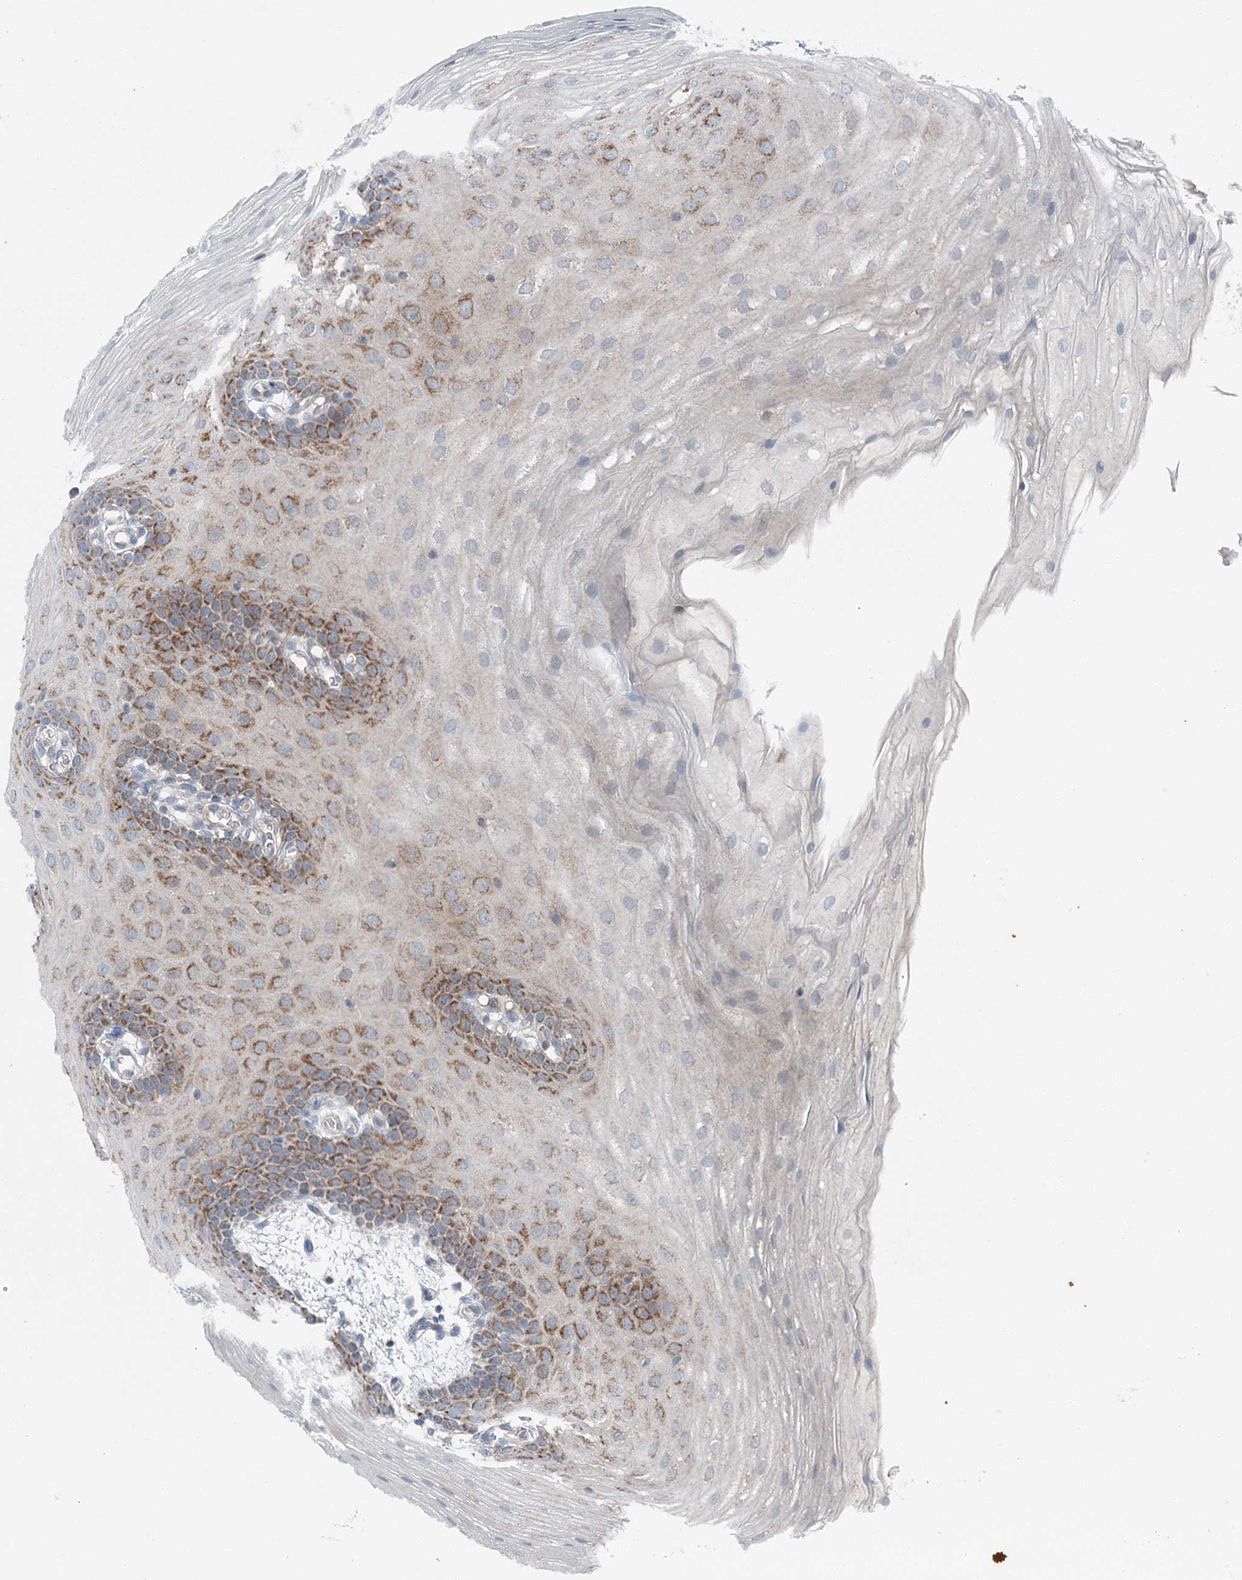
{"staining": {"intensity": "moderate", "quantity": ">75%", "location": "cytoplasmic/membranous"}, "tissue": "oral mucosa", "cell_type": "Squamous epithelial cells", "image_type": "normal", "snomed": [{"axis": "morphology", "description": "Normal tissue, NOS"}, {"axis": "topography", "description": "Oral tissue"}], "caption": "IHC (DAB) staining of benign oral mucosa shows moderate cytoplasmic/membranous protein expression in approximately >75% of squamous epithelial cells. IHC stains the protein in brown and the nuclei are stained blue.", "gene": "CHCHD5", "patient": {"sex": "male", "age": 68}}